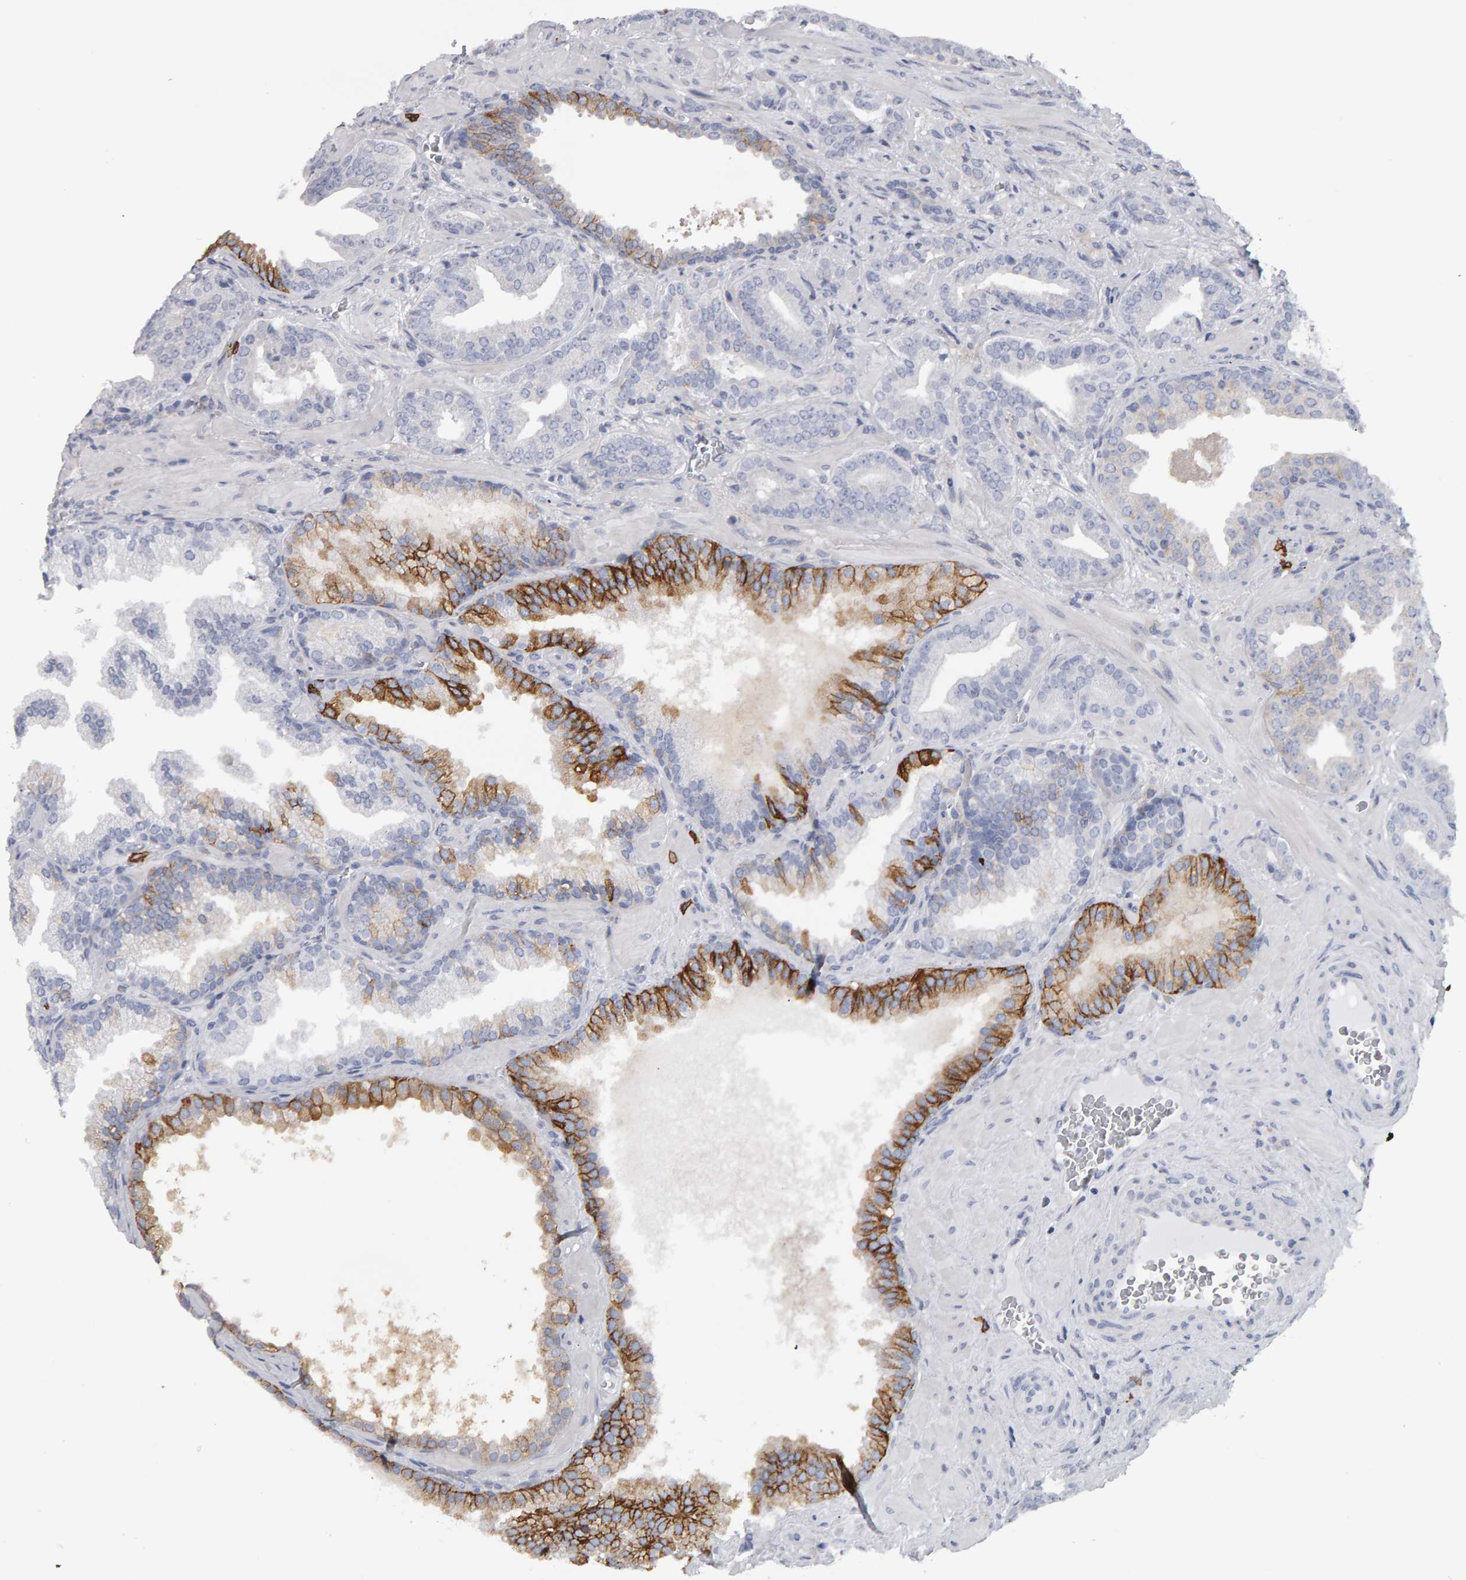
{"staining": {"intensity": "negative", "quantity": "none", "location": "none"}, "tissue": "prostate cancer", "cell_type": "Tumor cells", "image_type": "cancer", "snomed": [{"axis": "morphology", "description": "Adenocarcinoma, Low grade"}, {"axis": "topography", "description": "Prostate"}], "caption": "IHC photomicrograph of neoplastic tissue: human prostate cancer (adenocarcinoma (low-grade)) stained with DAB demonstrates no significant protein staining in tumor cells. The staining was performed using DAB to visualize the protein expression in brown, while the nuclei were stained in blue with hematoxylin (Magnification: 20x).", "gene": "CD38", "patient": {"sex": "male", "age": 62}}